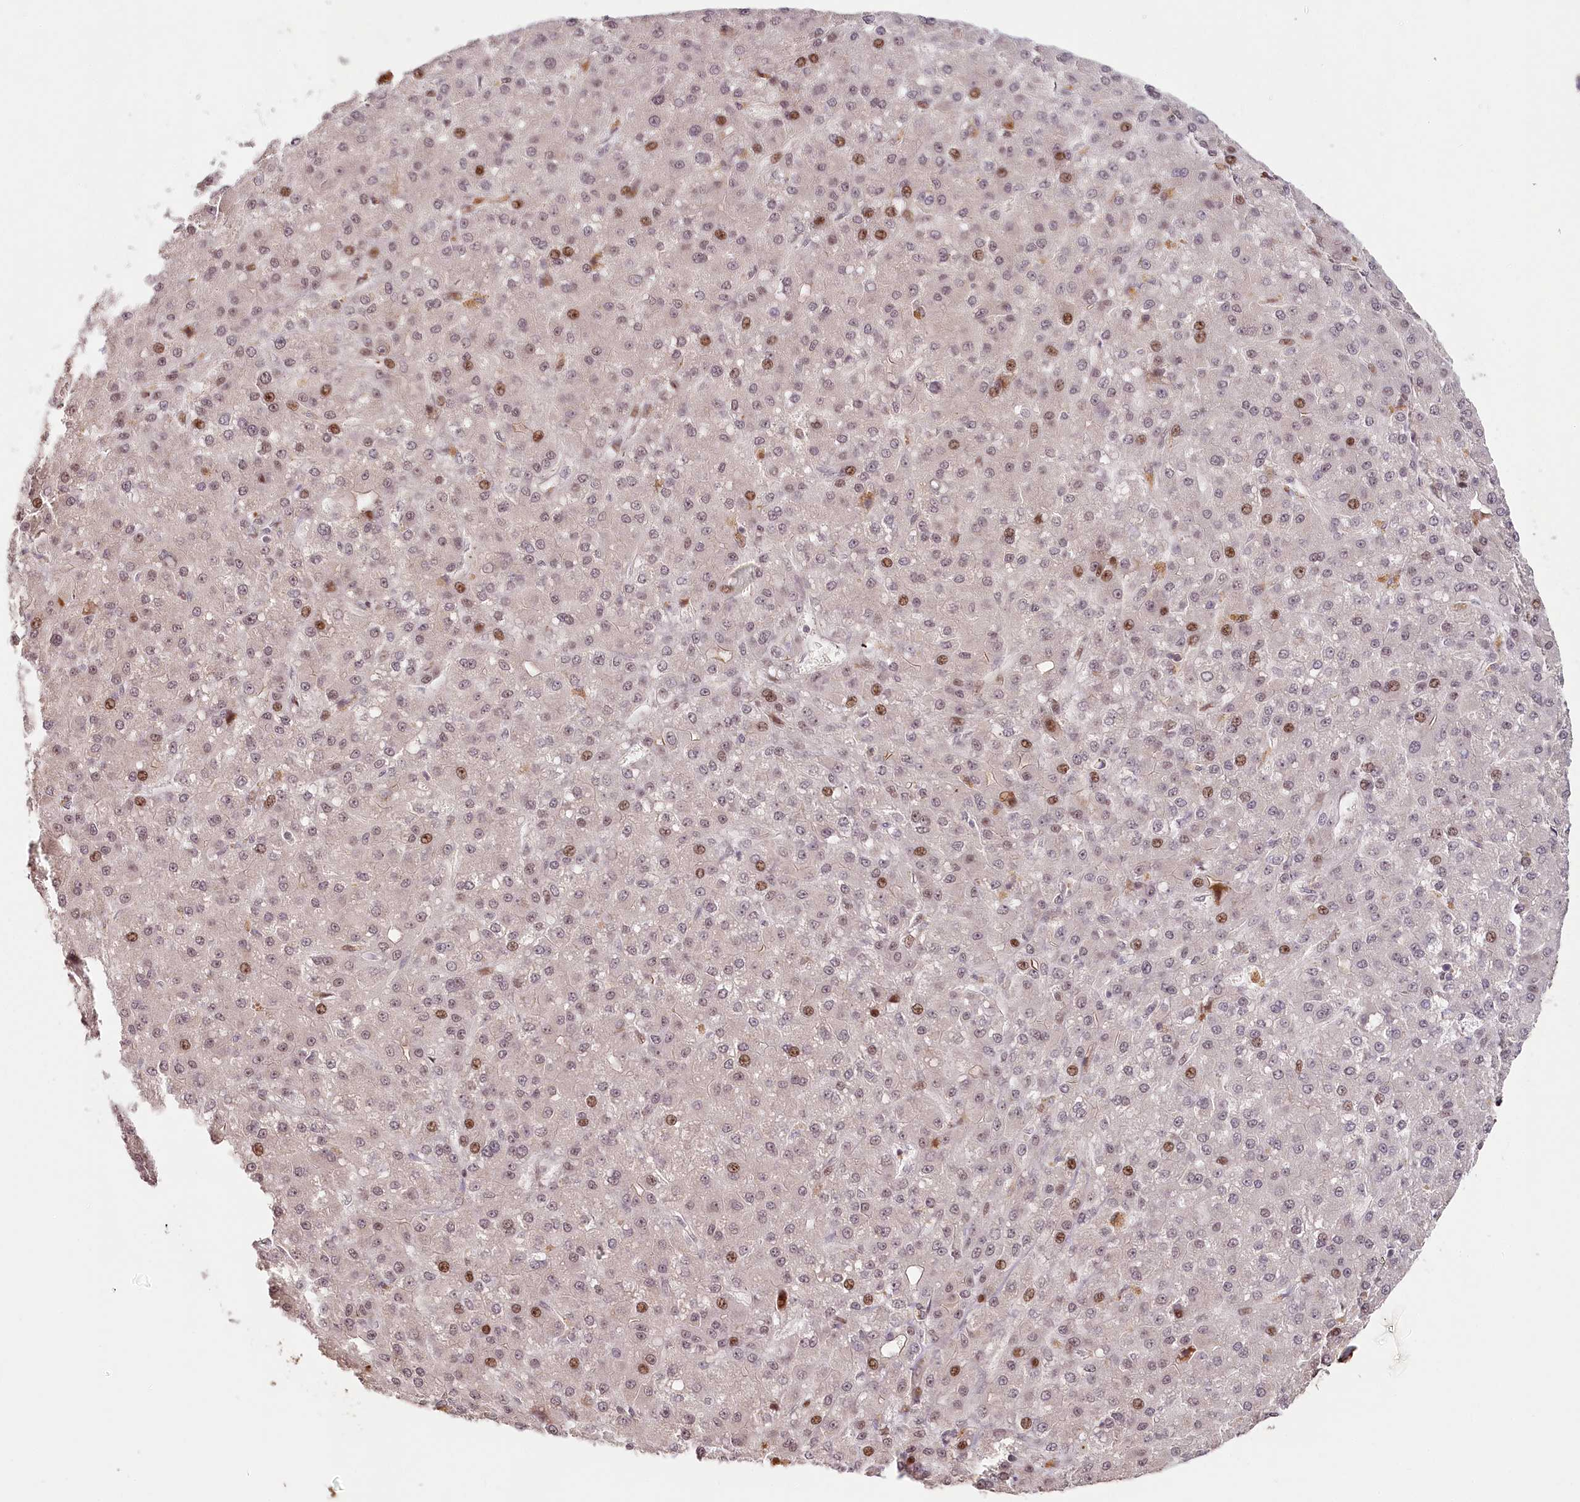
{"staining": {"intensity": "moderate", "quantity": "<25%", "location": "nuclear"}, "tissue": "liver cancer", "cell_type": "Tumor cells", "image_type": "cancer", "snomed": [{"axis": "morphology", "description": "Carcinoma, Hepatocellular, NOS"}, {"axis": "topography", "description": "Liver"}], "caption": "This is an image of immunohistochemistry staining of liver cancer (hepatocellular carcinoma), which shows moderate expression in the nuclear of tumor cells.", "gene": "FAM204A", "patient": {"sex": "male", "age": 67}}